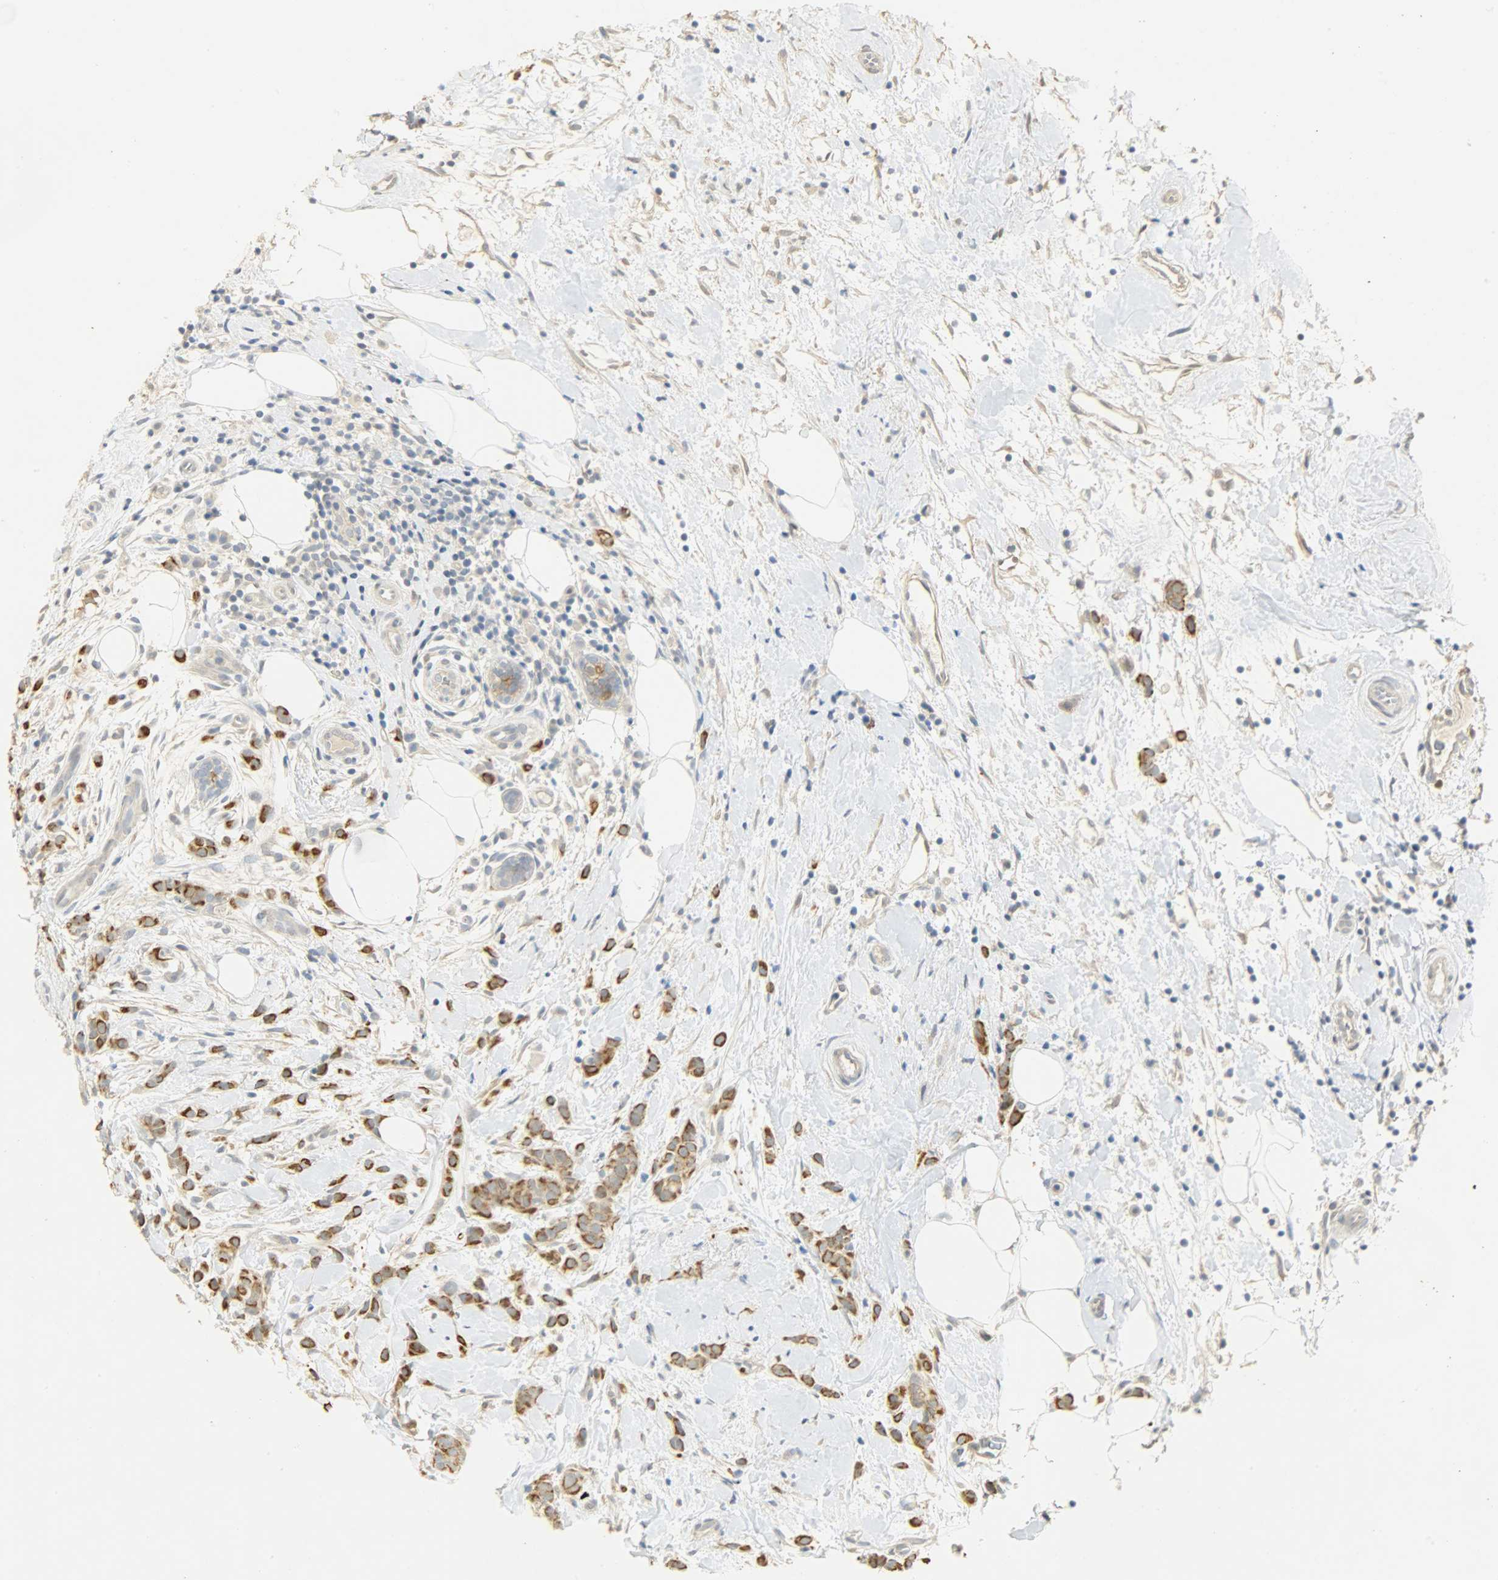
{"staining": {"intensity": "strong", "quantity": ">75%", "location": "cytoplasmic/membranous"}, "tissue": "breast cancer", "cell_type": "Tumor cells", "image_type": "cancer", "snomed": [{"axis": "morphology", "description": "Lobular carcinoma, in situ"}, {"axis": "morphology", "description": "Lobular carcinoma"}, {"axis": "topography", "description": "Breast"}], "caption": "Tumor cells demonstrate high levels of strong cytoplasmic/membranous staining in approximately >75% of cells in human breast cancer (lobular carcinoma in situ).", "gene": "USP13", "patient": {"sex": "female", "age": 41}}